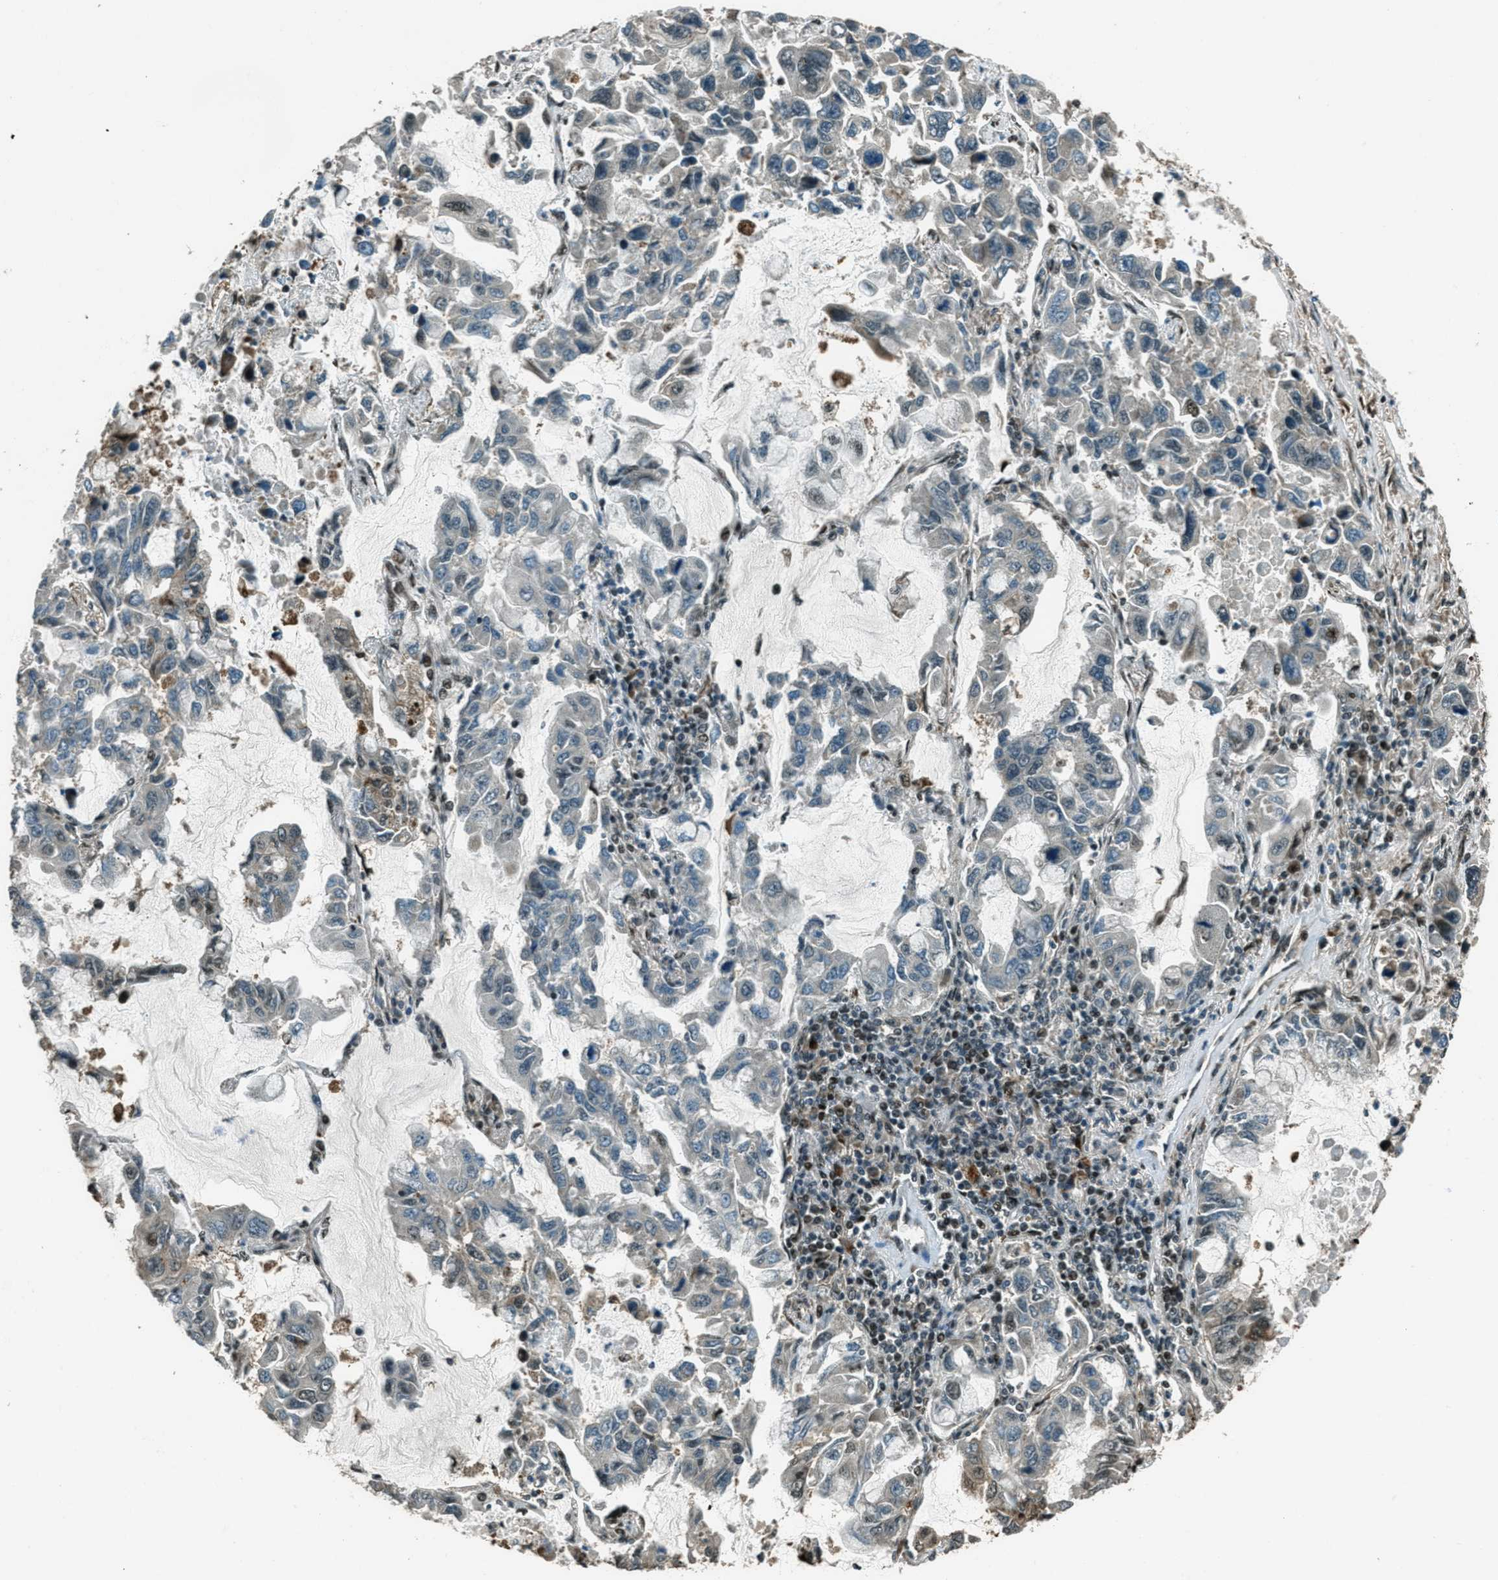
{"staining": {"intensity": "weak", "quantity": "<25%", "location": "cytoplasmic/membranous"}, "tissue": "lung cancer", "cell_type": "Tumor cells", "image_type": "cancer", "snomed": [{"axis": "morphology", "description": "Adenocarcinoma, NOS"}, {"axis": "topography", "description": "Lung"}], "caption": "The immunohistochemistry photomicrograph has no significant staining in tumor cells of lung adenocarcinoma tissue. (Stains: DAB (3,3'-diaminobenzidine) immunohistochemistry (IHC) with hematoxylin counter stain, Microscopy: brightfield microscopy at high magnification).", "gene": "TARDBP", "patient": {"sex": "male", "age": 64}}